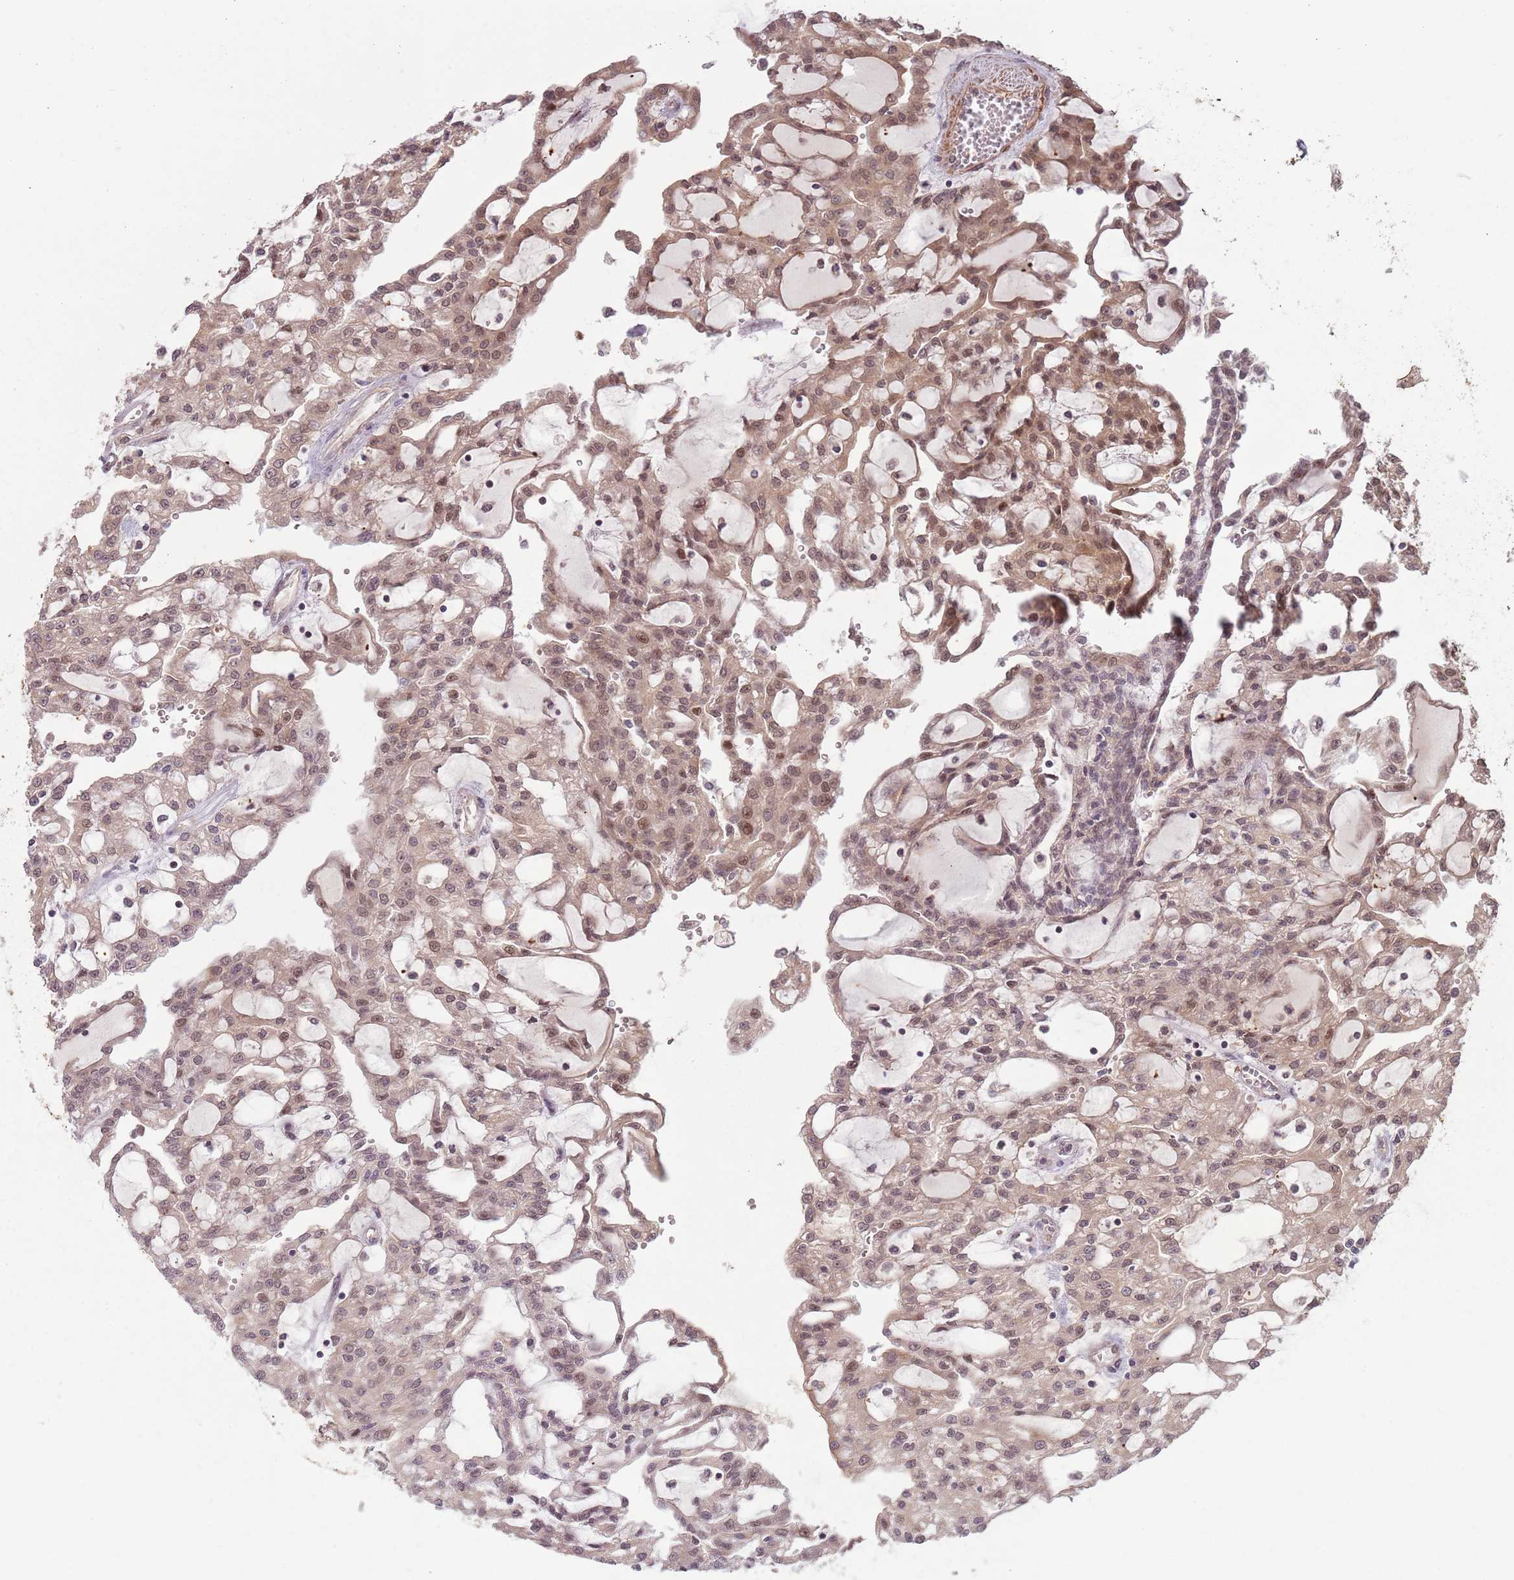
{"staining": {"intensity": "weak", "quantity": ">75%", "location": "cytoplasmic/membranous,nuclear"}, "tissue": "renal cancer", "cell_type": "Tumor cells", "image_type": "cancer", "snomed": [{"axis": "morphology", "description": "Adenocarcinoma, NOS"}, {"axis": "topography", "description": "Kidney"}], "caption": "High-magnification brightfield microscopy of renal cancer stained with DAB (brown) and counterstained with hematoxylin (blue). tumor cells exhibit weak cytoplasmic/membranous and nuclear staining is seen in about>75% of cells.", "gene": "CCDC154", "patient": {"sex": "male", "age": 63}}